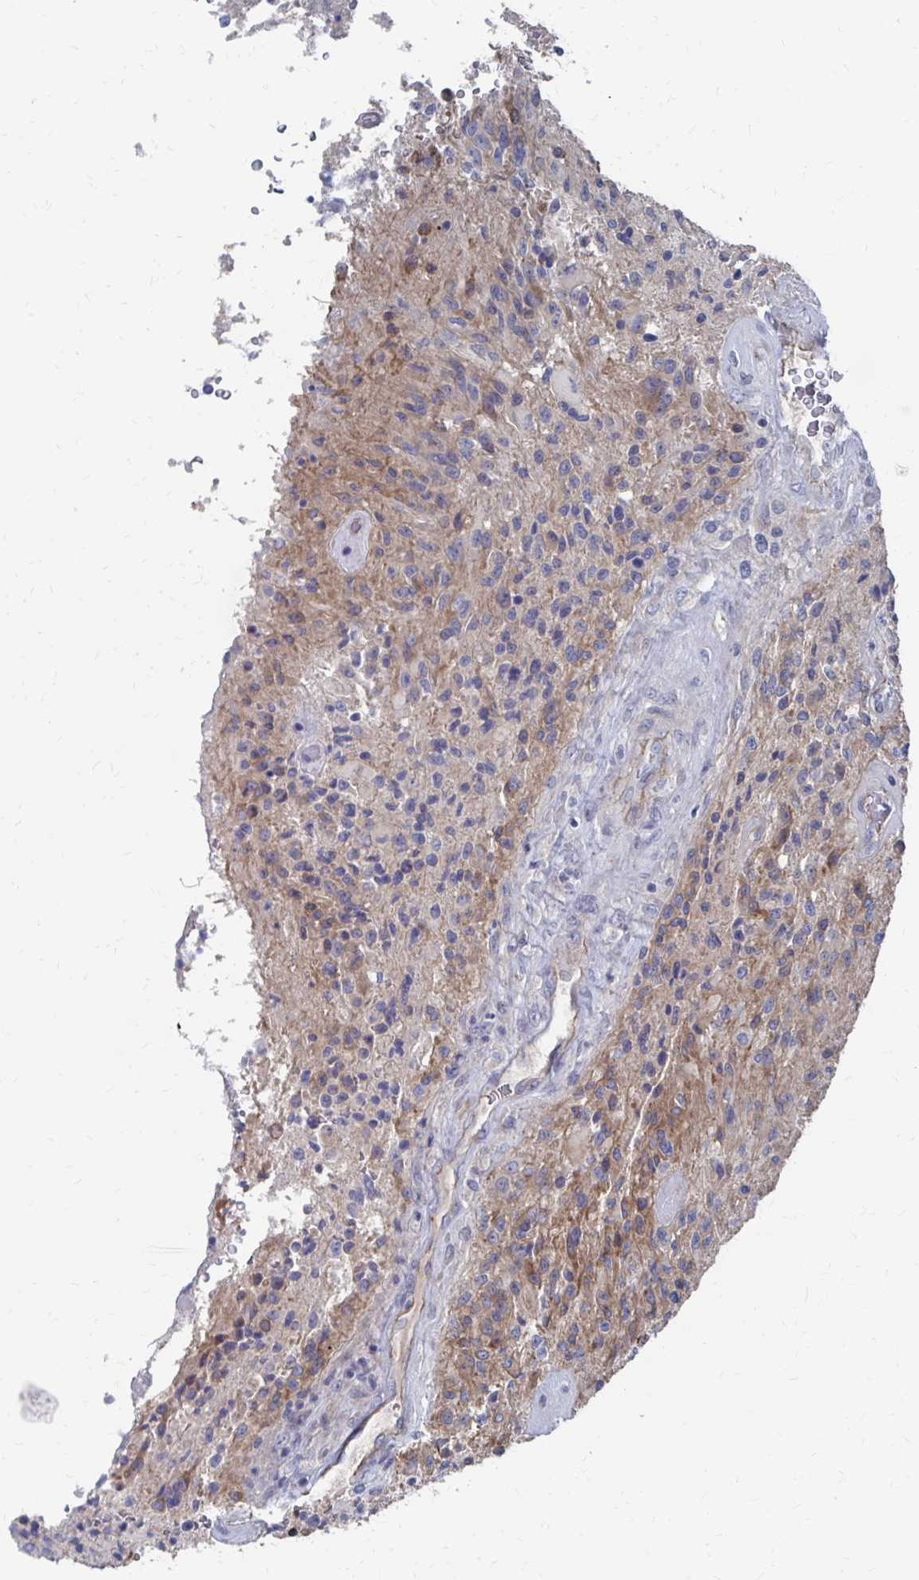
{"staining": {"intensity": "negative", "quantity": "none", "location": "none"}, "tissue": "glioma", "cell_type": "Tumor cells", "image_type": "cancer", "snomed": [{"axis": "morphology", "description": "Normal tissue, NOS"}, {"axis": "morphology", "description": "Glioma, malignant, High grade"}, {"axis": "topography", "description": "Cerebral cortex"}], "caption": "Micrograph shows no significant protein expression in tumor cells of glioma. (Immunohistochemistry (ihc), brightfield microscopy, high magnification).", "gene": "PLEKHG7", "patient": {"sex": "male", "age": 56}}